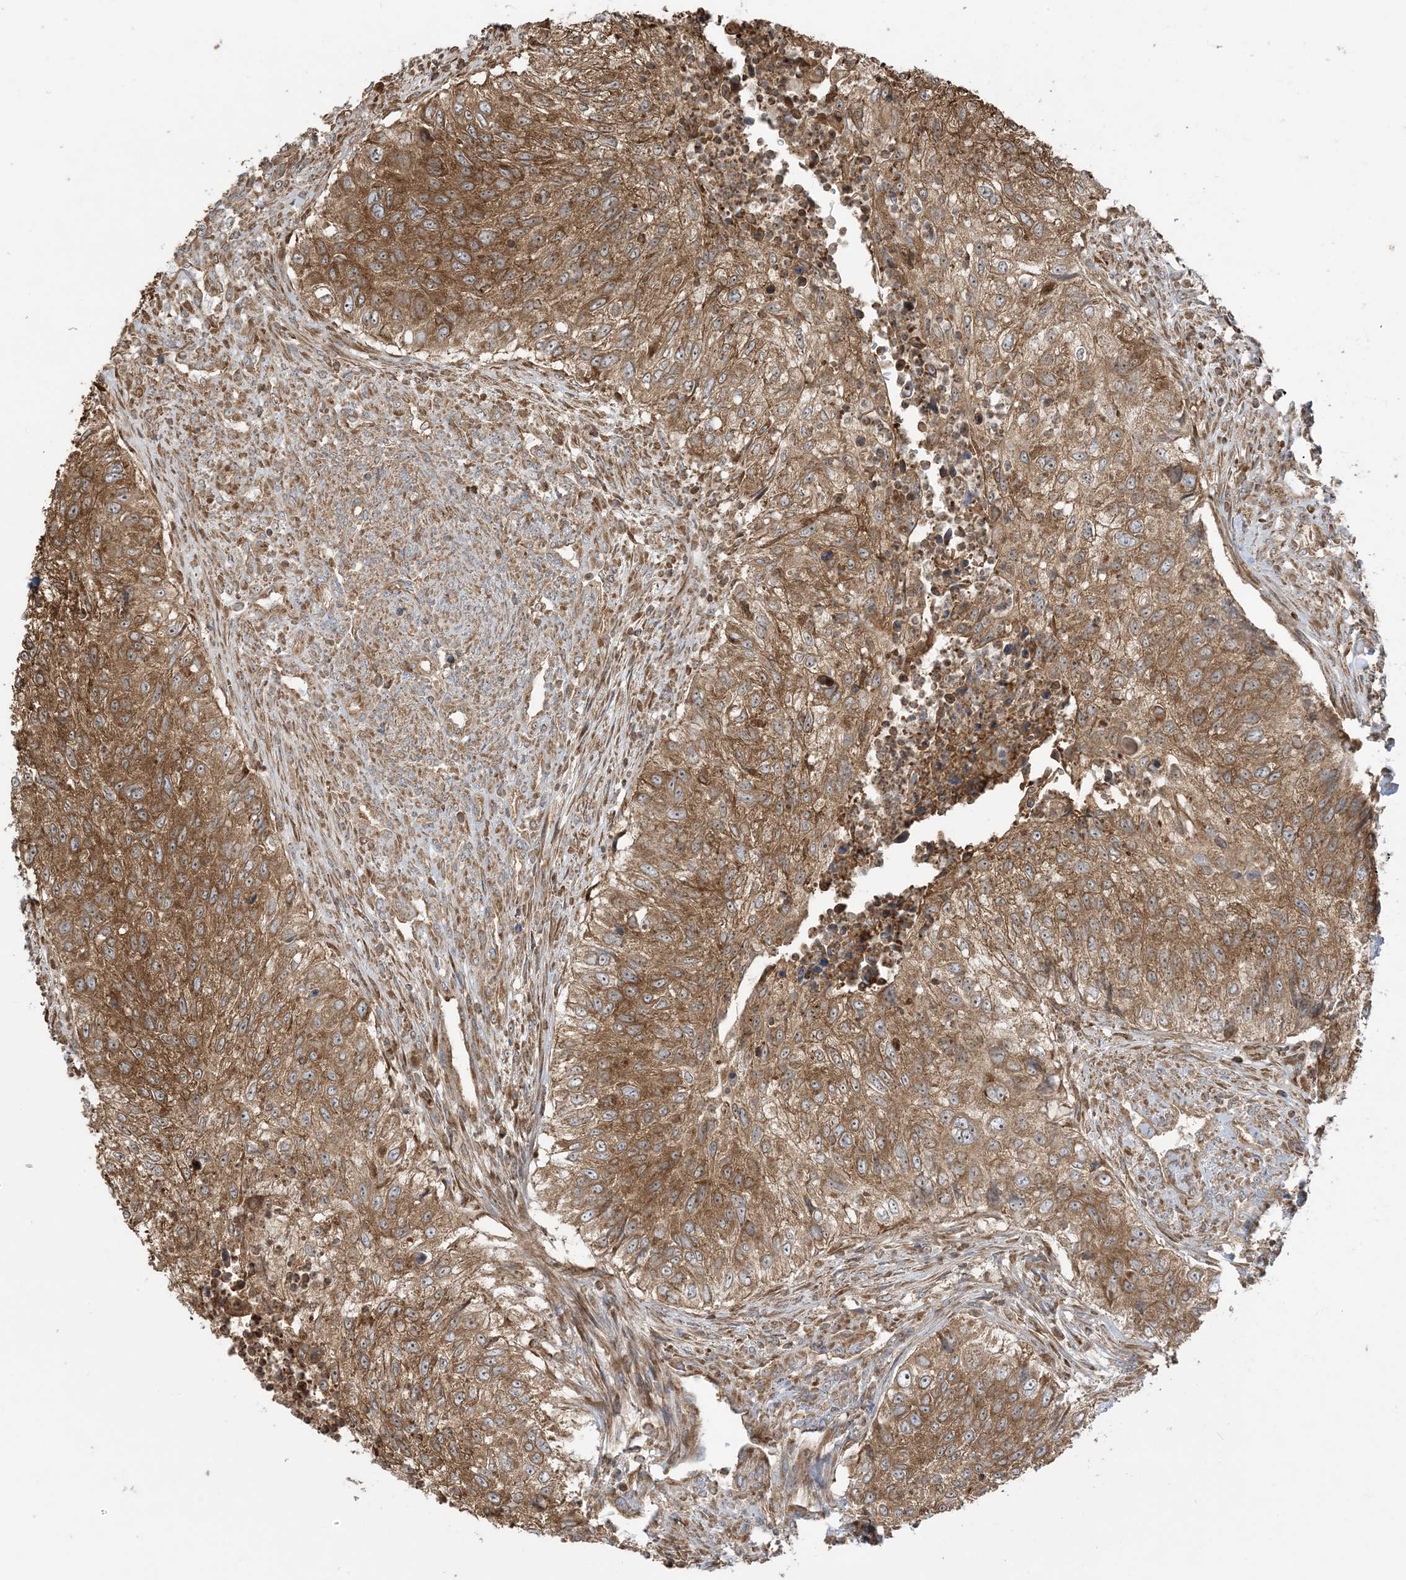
{"staining": {"intensity": "moderate", "quantity": ">75%", "location": "cytoplasmic/membranous"}, "tissue": "urothelial cancer", "cell_type": "Tumor cells", "image_type": "cancer", "snomed": [{"axis": "morphology", "description": "Urothelial carcinoma, High grade"}, {"axis": "topography", "description": "Urinary bladder"}], "caption": "A high-resolution image shows immunohistochemistry staining of urothelial carcinoma (high-grade), which exhibits moderate cytoplasmic/membranous expression in about >75% of tumor cells.", "gene": "SRP72", "patient": {"sex": "female", "age": 60}}